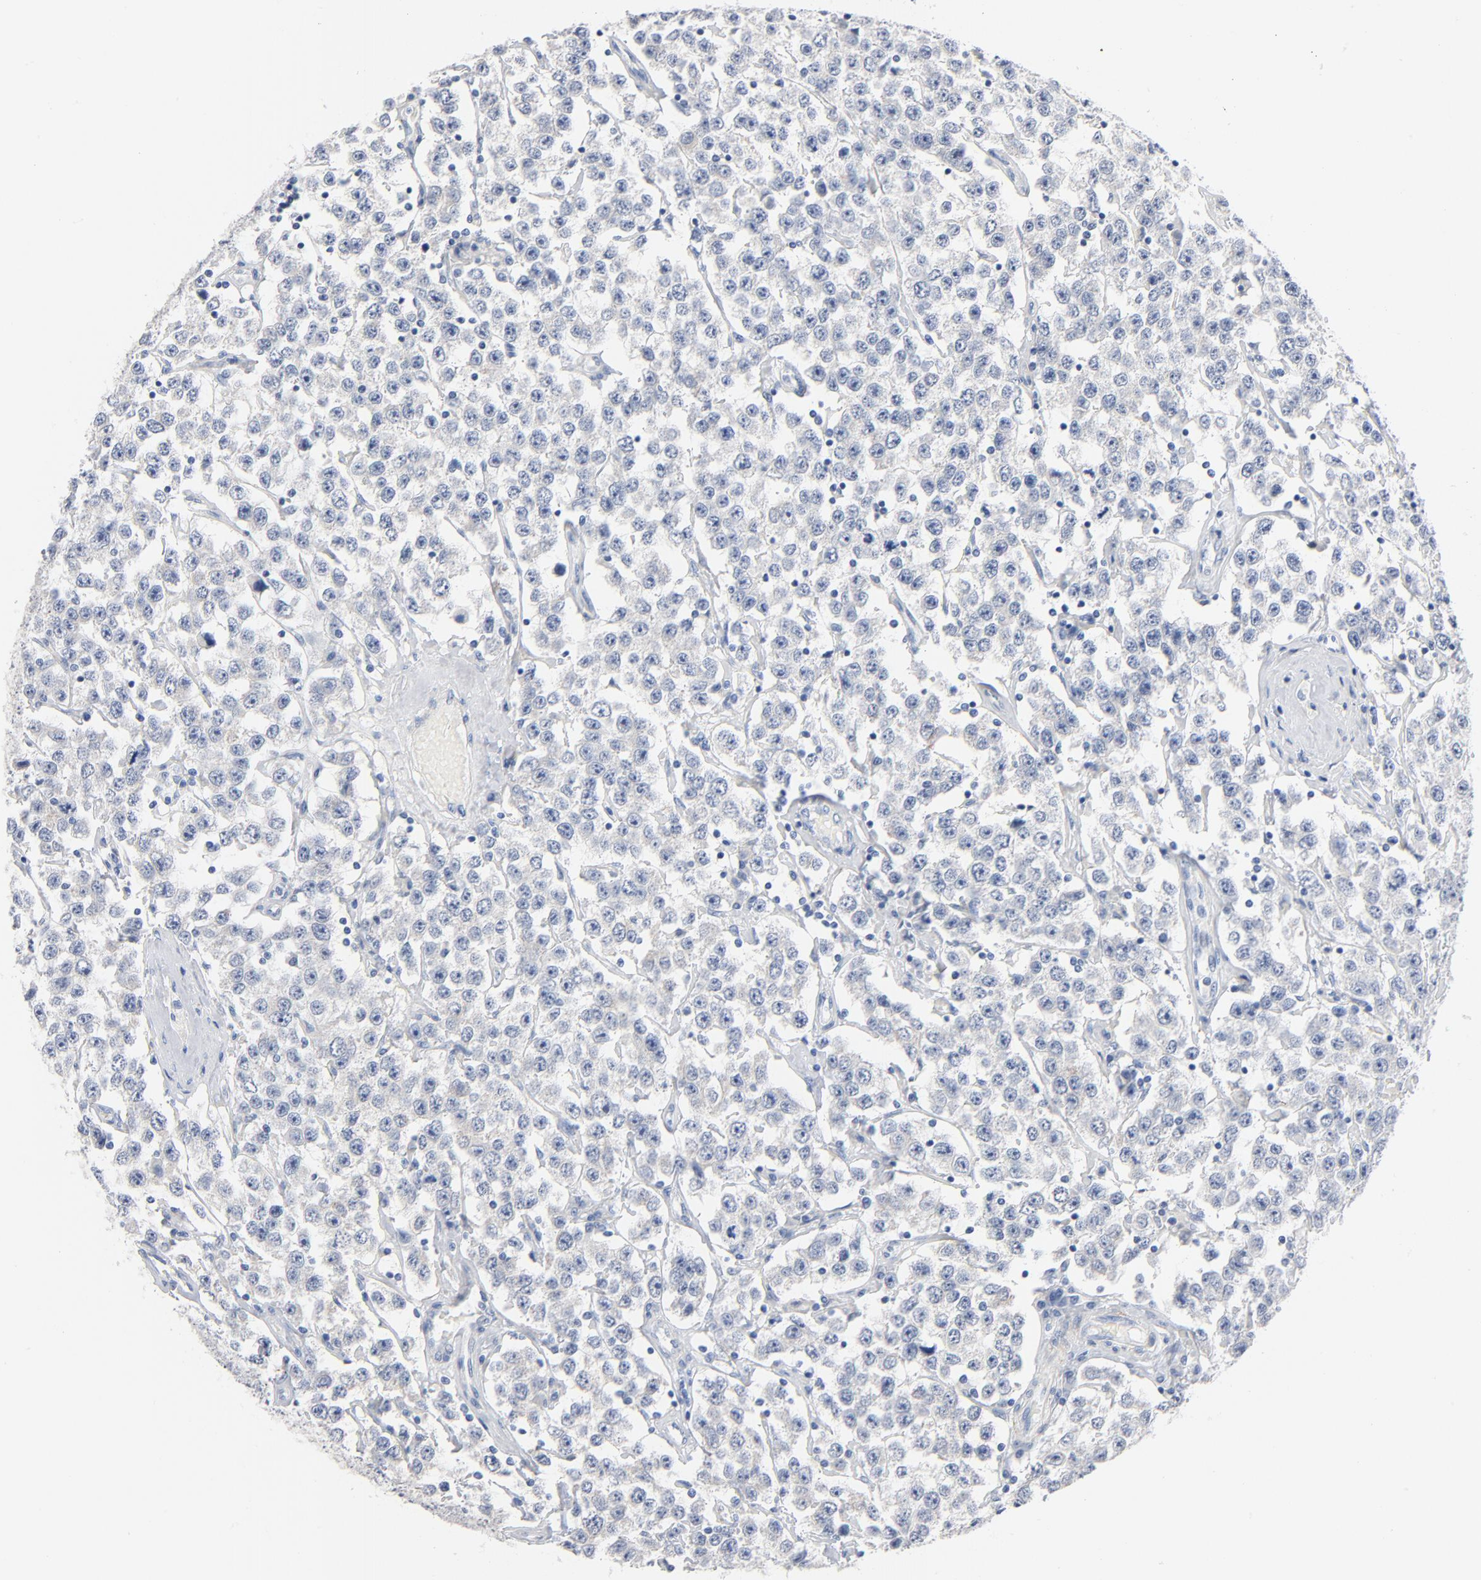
{"staining": {"intensity": "negative", "quantity": "none", "location": "none"}, "tissue": "testis cancer", "cell_type": "Tumor cells", "image_type": "cancer", "snomed": [{"axis": "morphology", "description": "Seminoma, NOS"}, {"axis": "topography", "description": "Testis"}], "caption": "IHC photomicrograph of seminoma (testis) stained for a protein (brown), which displays no expression in tumor cells.", "gene": "IFT43", "patient": {"sex": "male", "age": 52}}